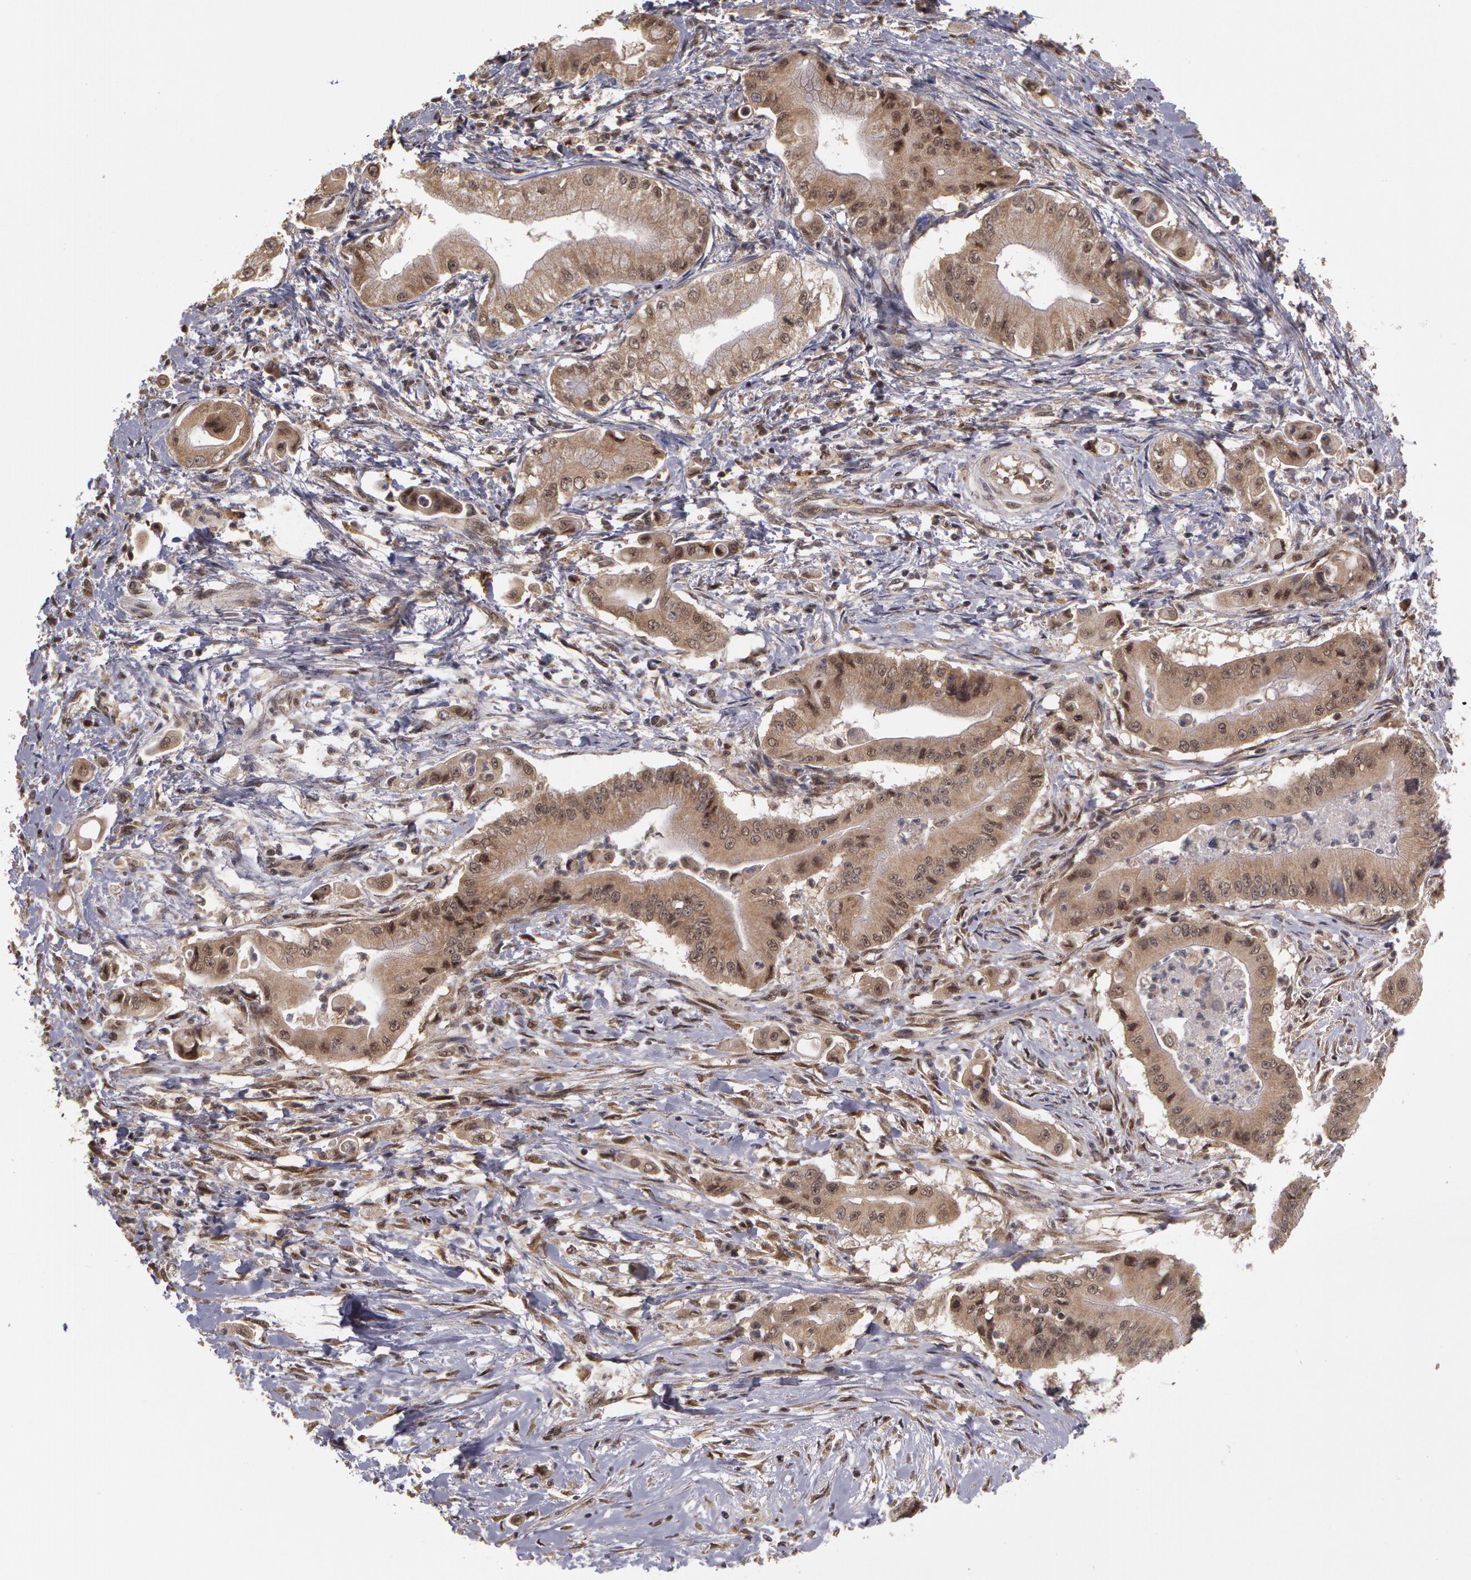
{"staining": {"intensity": "moderate", "quantity": ">75%", "location": "cytoplasmic/membranous"}, "tissue": "pancreatic cancer", "cell_type": "Tumor cells", "image_type": "cancer", "snomed": [{"axis": "morphology", "description": "Adenocarcinoma, NOS"}, {"axis": "topography", "description": "Pancreas"}], "caption": "This is a histology image of IHC staining of adenocarcinoma (pancreatic), which shows moderate expression in the cytoplasmic/membranous of tumor cells.", "gene": "GLIS1", "patient": {"sex": "male", "age": 62}}